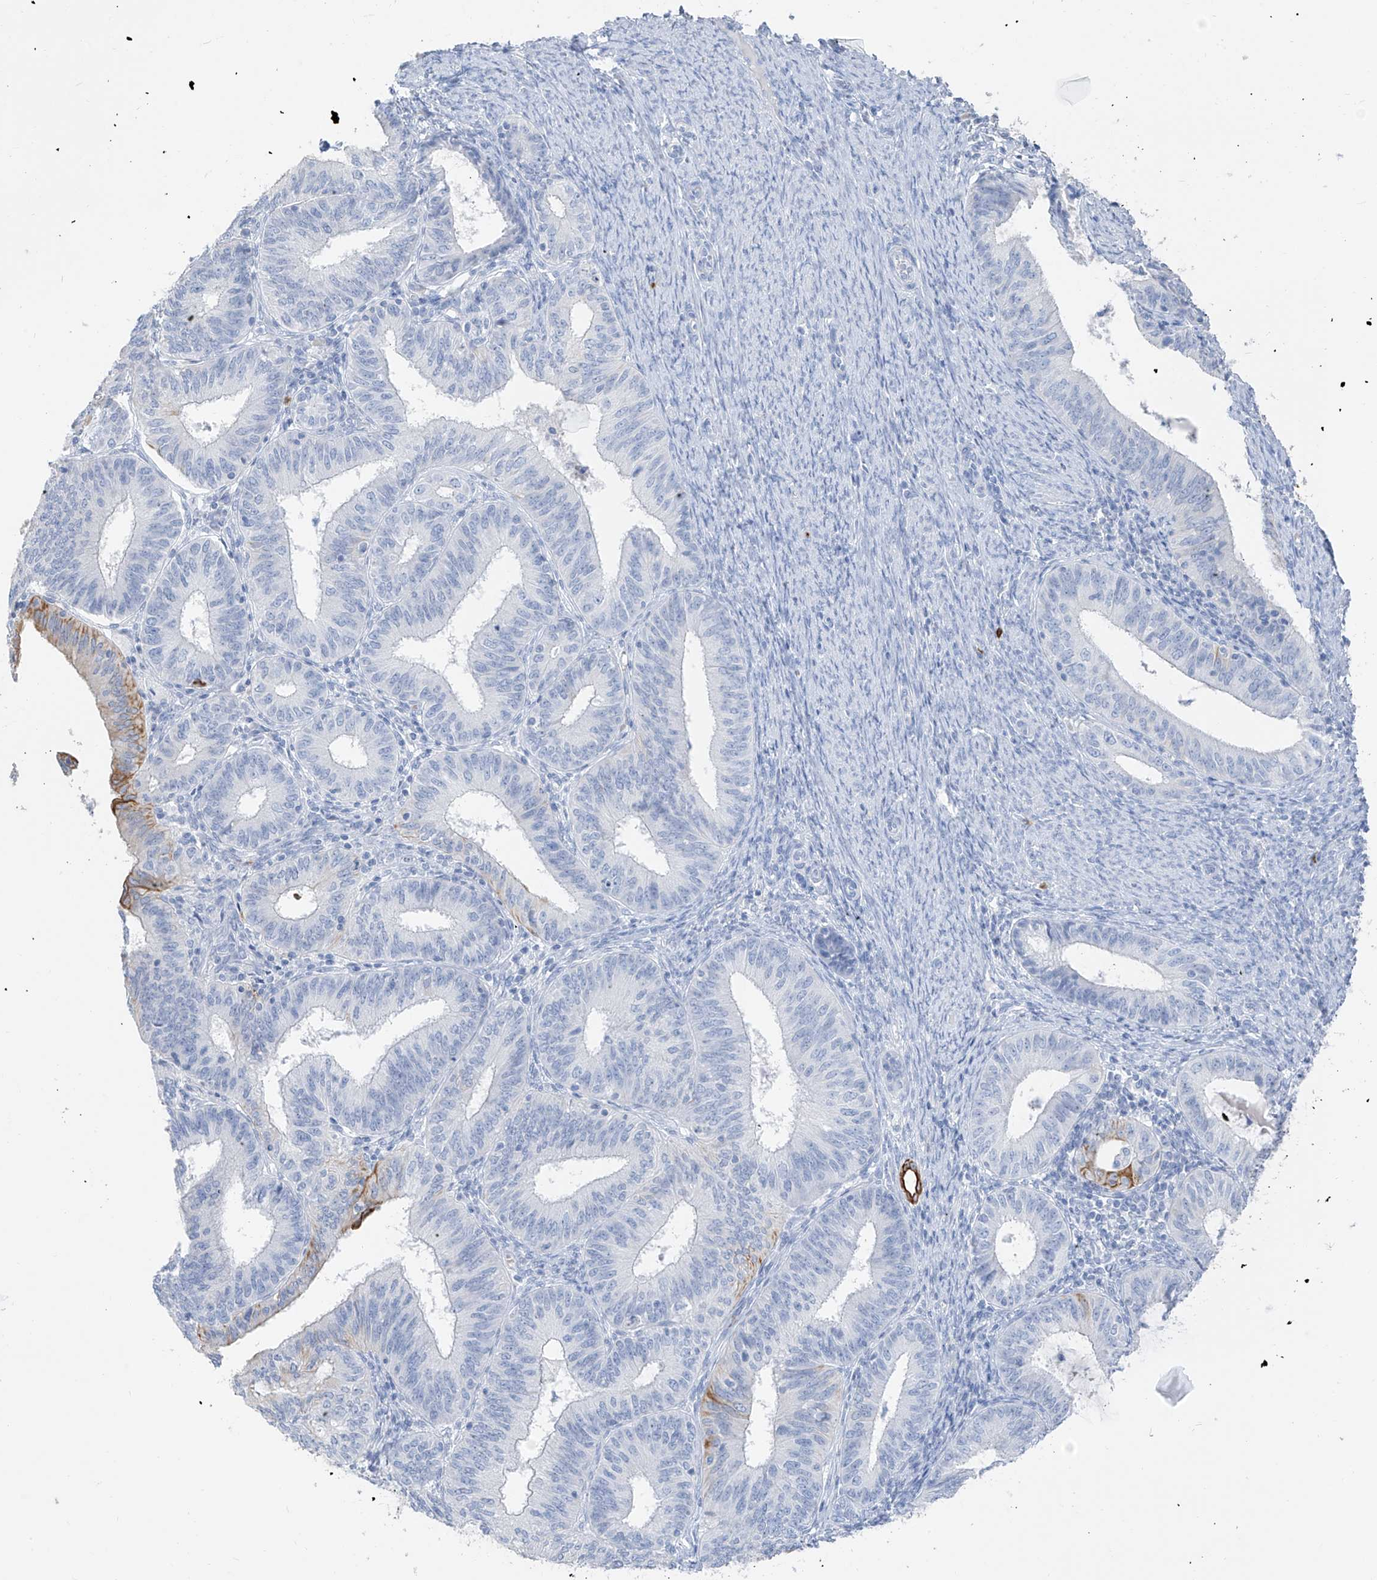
{"staining": {"intensity": "strong", "quantity": "<25%", "location": "cytoplasmic/membranous"}, "tissue": "endometrial cancer", "cell_type": "Tumor cells", "image_type": "cancer", "snomed": [{"axis": "morphology", "description": "Adenocarcinoma, NOS"}, {"axis": "topography", "description": "Endometrium"}], "caption": "Strong cytoplasmic/membranous staining for a protein is identified in approximately <25% of tumor cells of endometrial cancer (adenocarcinoma) using immunohistochemistry (IHC).", "gene": "PAFAH1B3", "patient": {"sex": "female", "age": 51}}